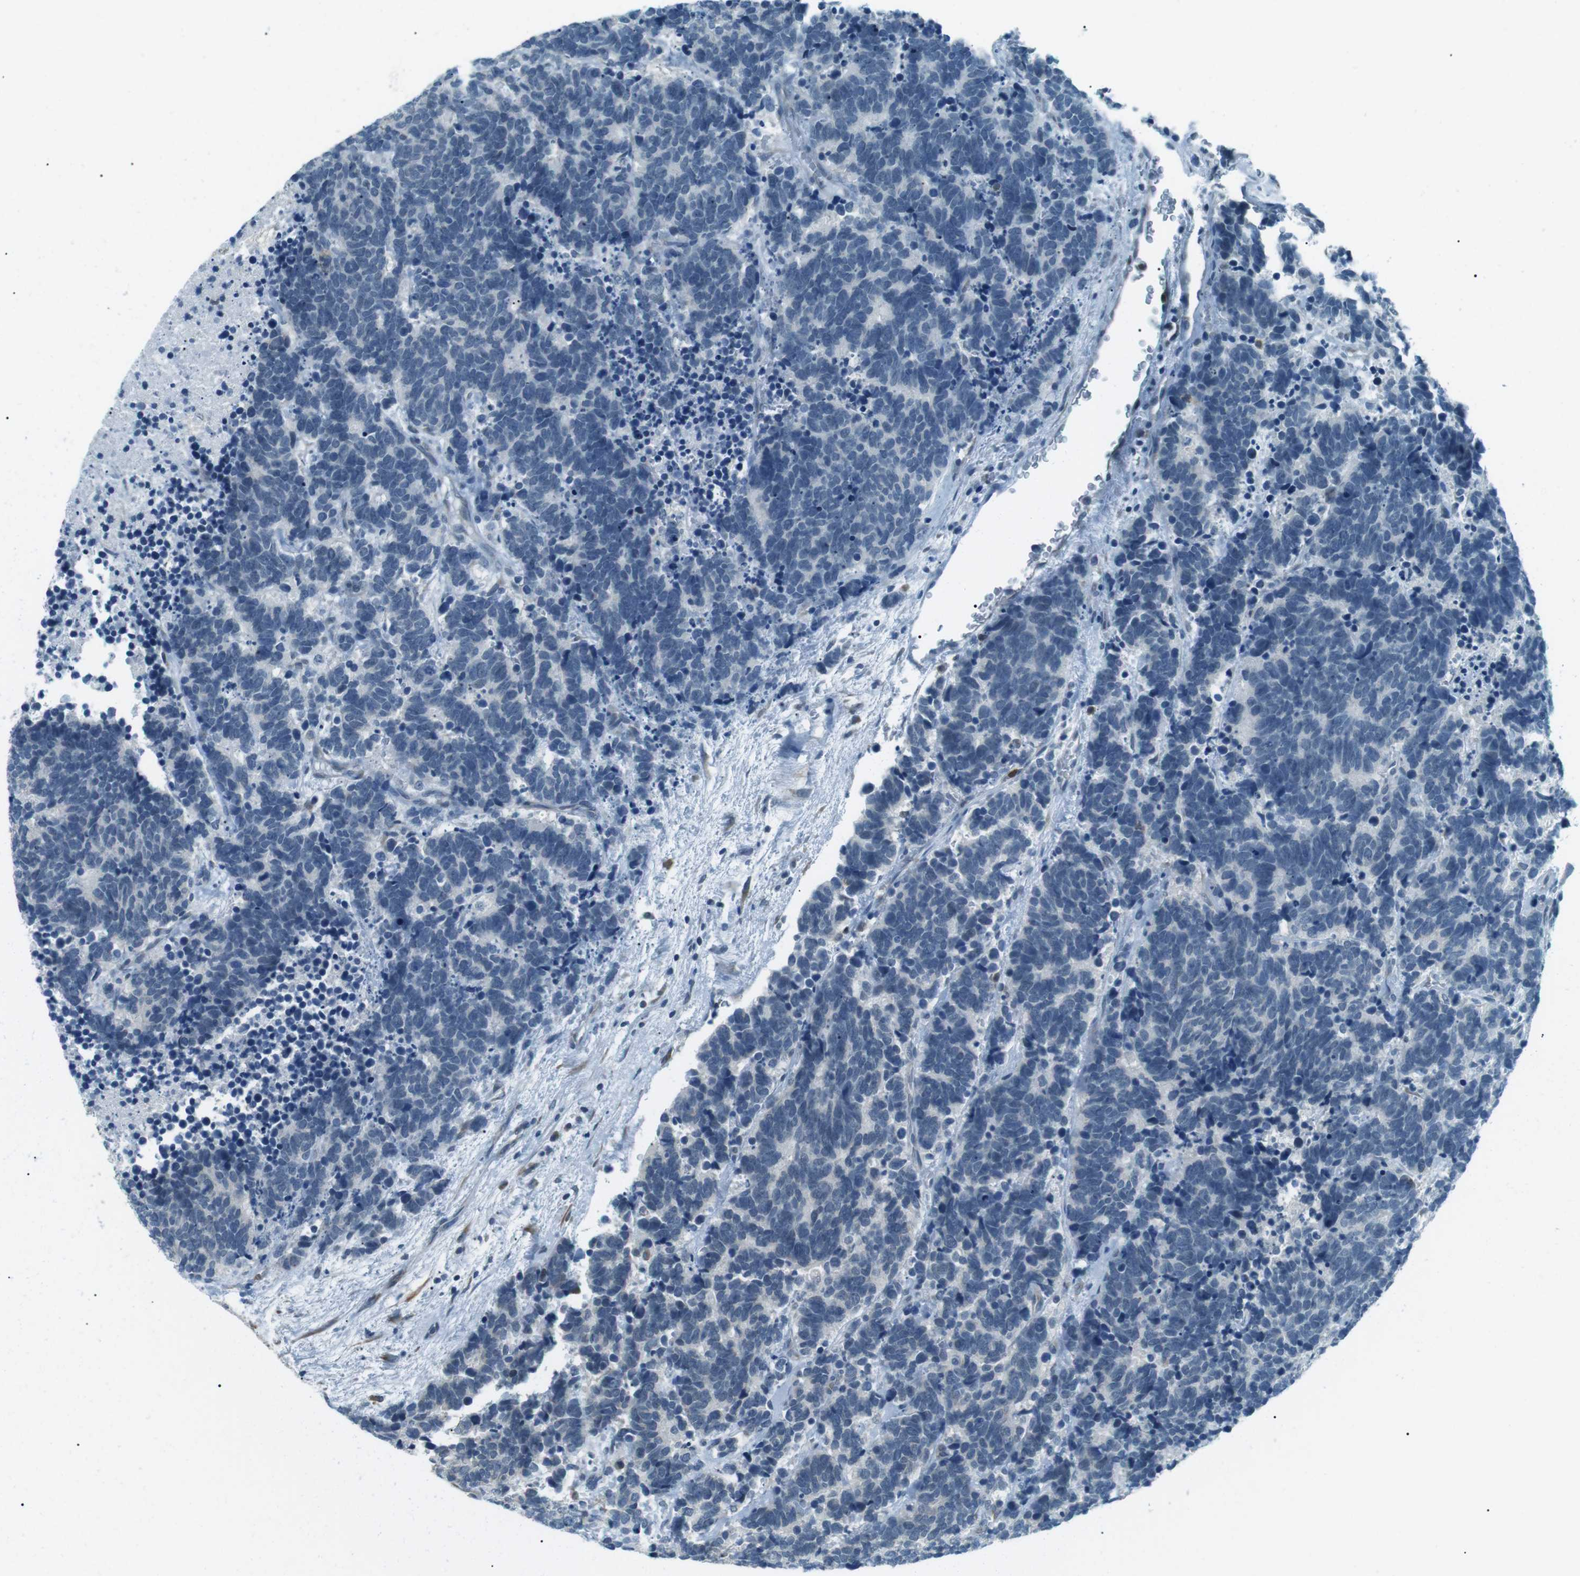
{"staining": {"intensity": "negative", "quantity": "none", "location": "none"}, "tissue": "carcinoid", "cell_type": "Tumor cells", "image_type": "cancer", "snomed": [{"axis": "morphology", "description": "Carcinoma, NOS"}, {"axis": "morphology", "description": "Carcinoid, malignant, NOS"}, {"axis": "topography", "description": "Urinary bladder"}], "caption": "An immunohistochemistry (IHC) micrograph of carcinoma is shown. There is no staining in tumor cells of carcinoma. The staining was performed using DAB to visualize the protein expression in brown, while the nuclei were stained in blue with hematoxylin (Magnification: 20x).", "gene": "SERPINB2", "patient": {"sex": "male", "age": 57}}